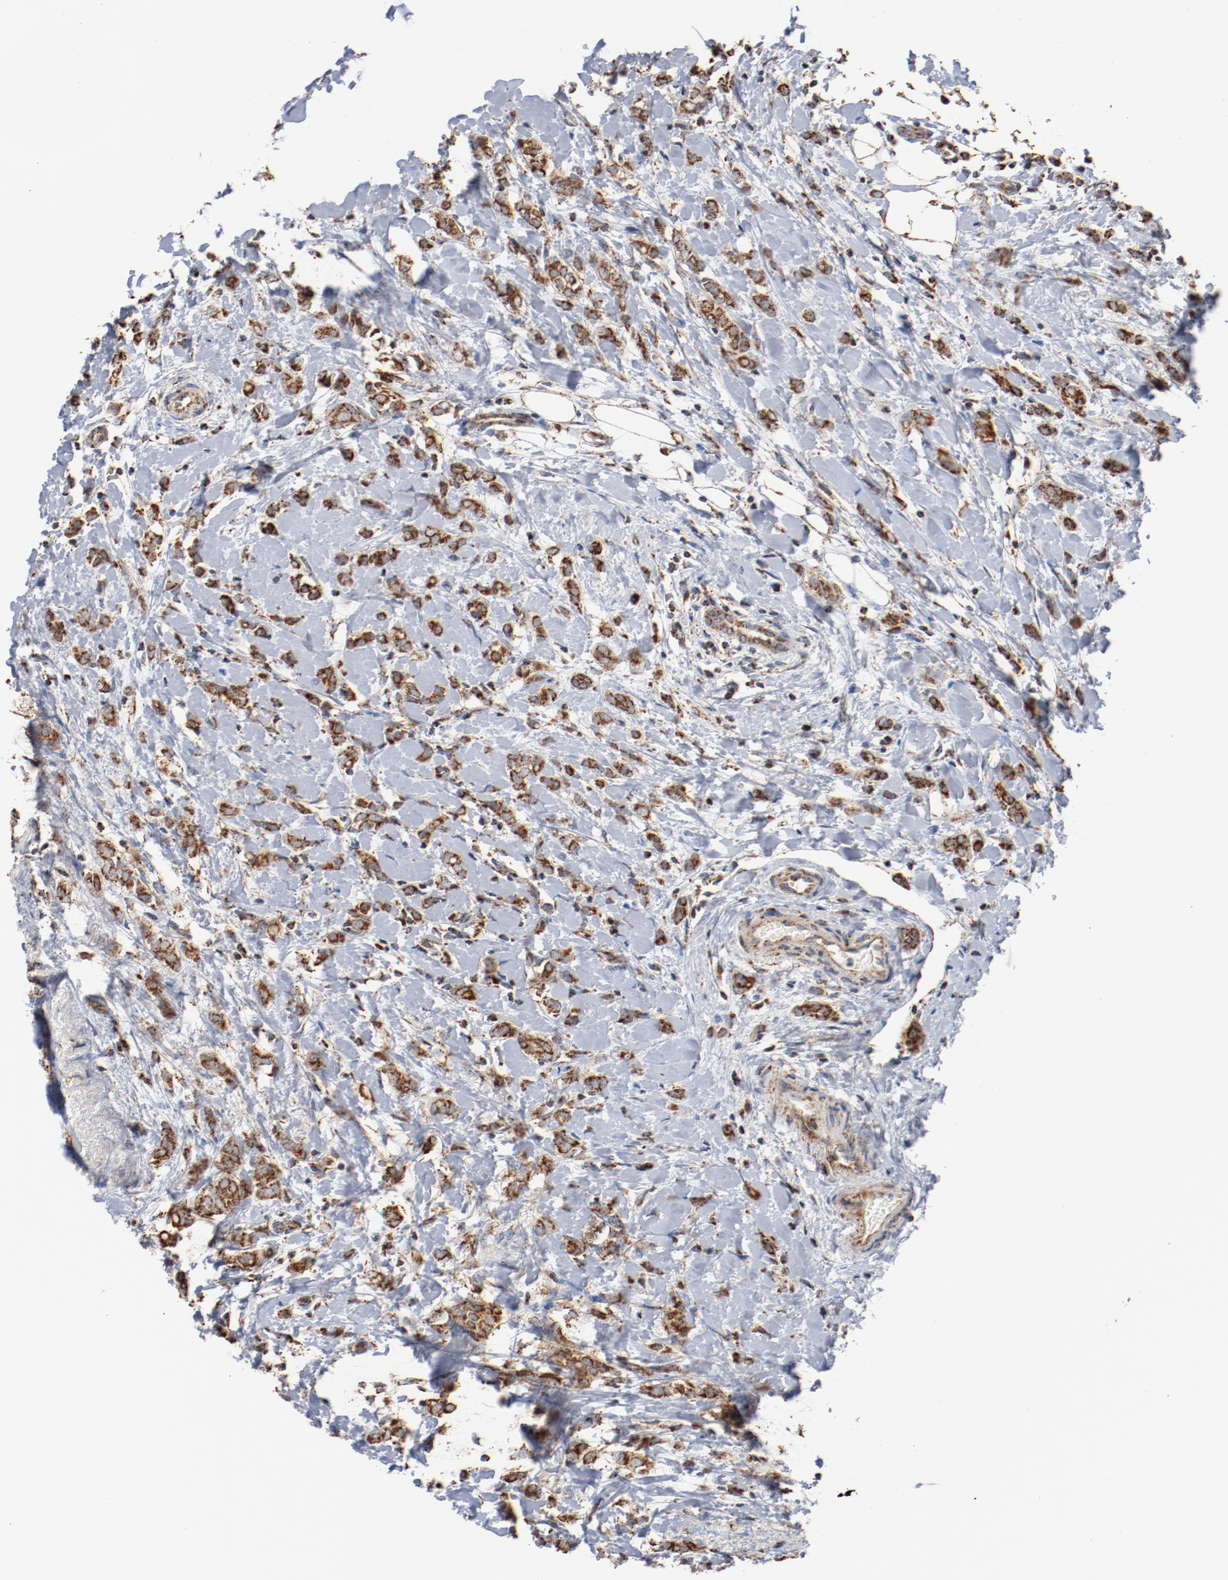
{"staining": {"intensity": "strong", "quantity": ">75%", "location": "cytoplasmic/membranous"}, "tissue": "breast cancer", "cell_type": "Tumor cells", "image_type": "cancer", "snomed": [{"axis": "morphology", "description": "Normal tissue, NOS"}, {"axis": "morphology", "description": "Lobular carcinoma"}, {"axis": "topography", "description": "Breast"}], "caption": "Human lobular carcinoma (breast) stained for a protein (brown) reveals strong cytoplasmic/membranous positive staining in about >75% of tumor cells.", "gene": "NDUFS4", "patient": {"sex": "female", "age": 47}}